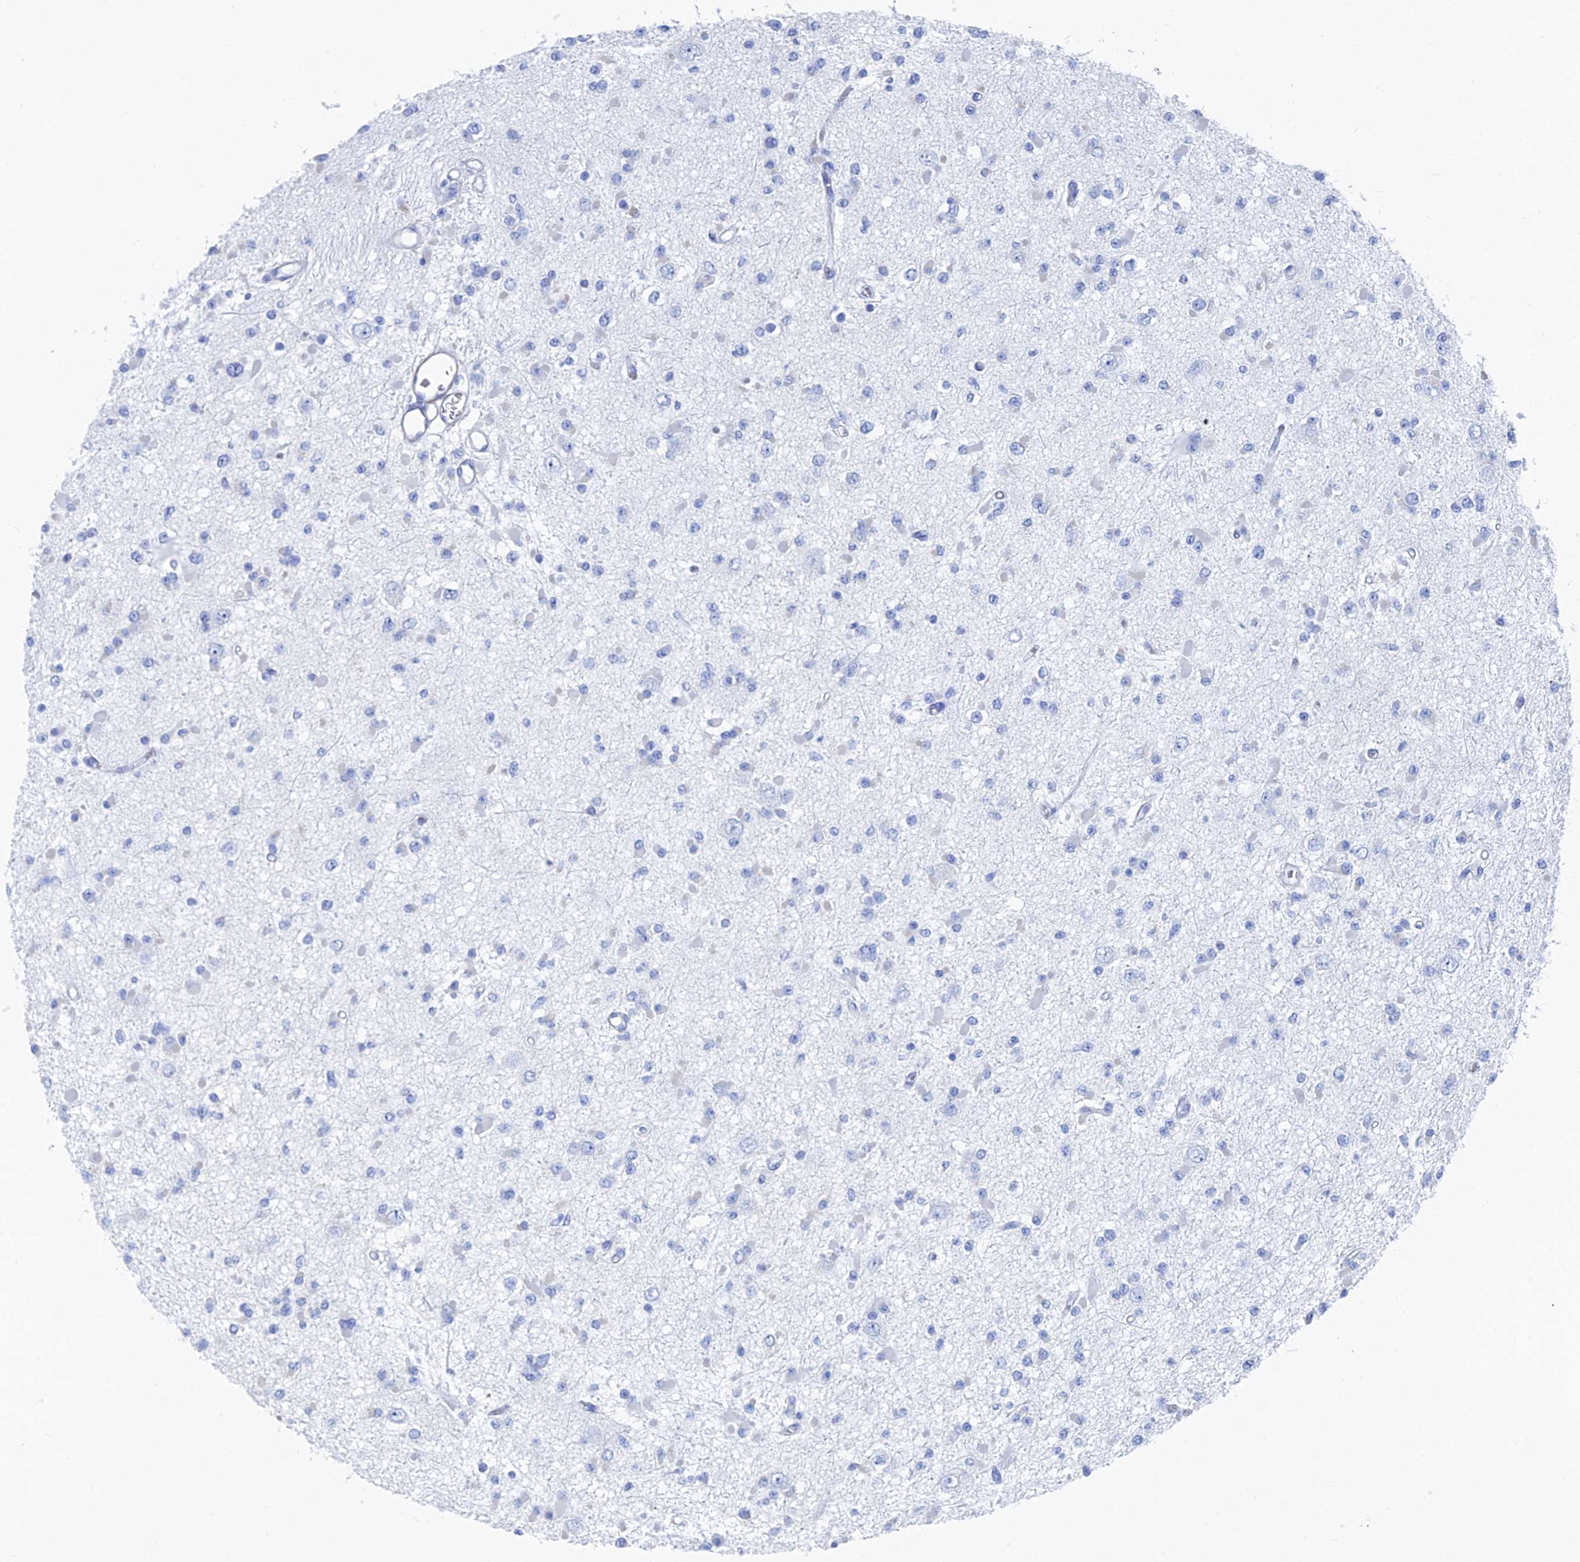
{"staining": {"intensity": "negative", "quantity": "none", "location": "none"}, "tissue": "glioma", "cell_type": "Tumor cells", "image_type": "cancer", "snomed": [{"axis": "morphology", "description": "Glioma, malignant, Low grade"}, {"axis": "topography", "description": "Brain"}], "caption": "This is a photomicrograph of immunohistochemistry (IHC) staining of malignant glioma (low-grade), which shows no staining in tumor cells. Nuclei are stained in blue.", "gene": "KCNK18", "patient": {"sex": "female", "age": 22}}